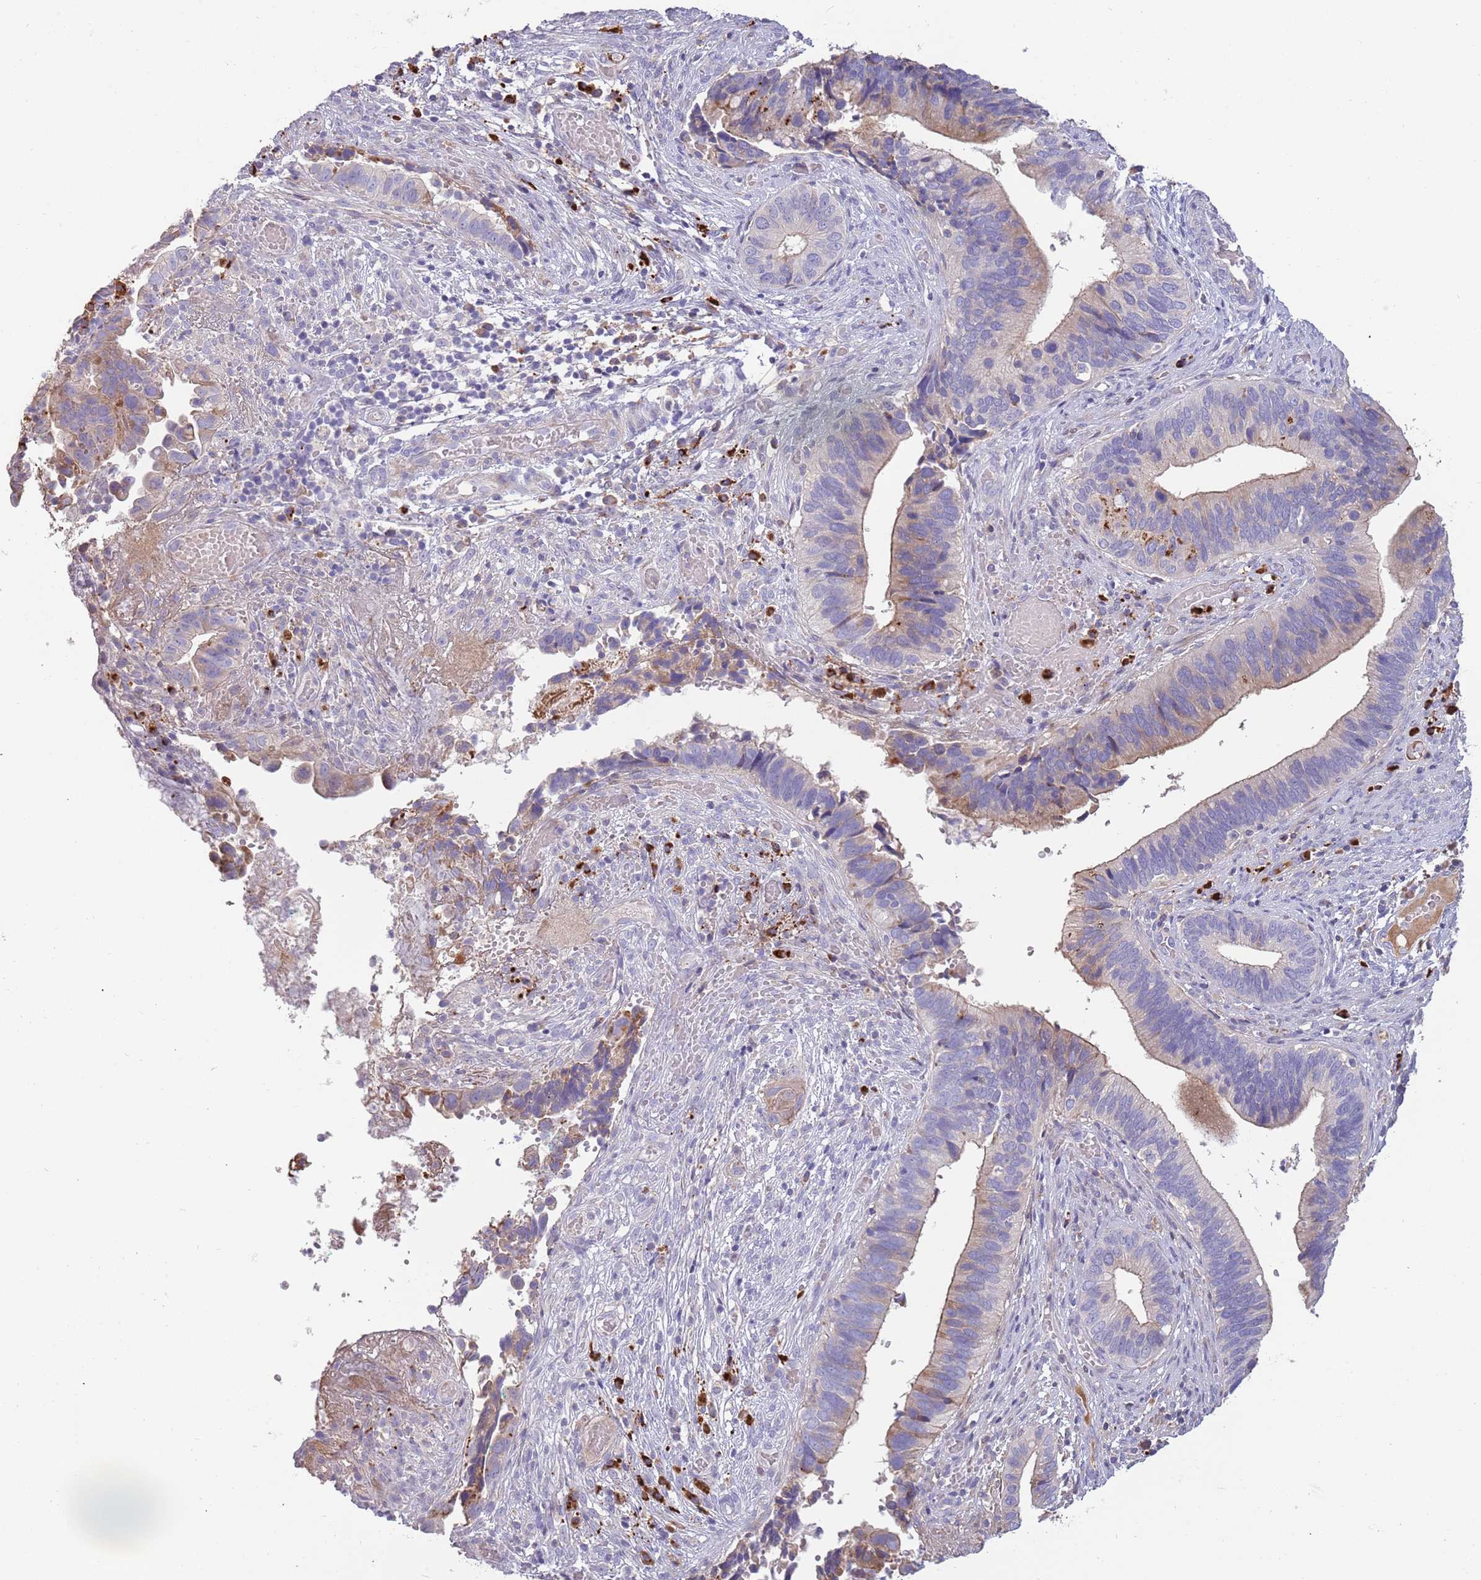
{"staining": {"intensity": "weak", "quantity": "<25%", "location": "cytoplasmic/membranous"}, "tissue": "cervical cancer", "cell_type": "Tumor cells", "image_type": "cancer", "snomed": [{"axis": "morphology", "description": "Adenocarcinoma, NOS"}, {"axis": "topography", "description": "Cervix"}], "caption": "A high-resolution image shows immunohistochemistry staining of cervical adenocarcinoma, which demonstrates no significant staining in tumor cells. (Stains: DAB (3,3'-diaminobenzidine) IHC with hematoxylin counter stain, Microscopy: brightfield microscopy at high magnification).", "gene": "SUSD1", "patient": {"sex": "female", "age": 42}}